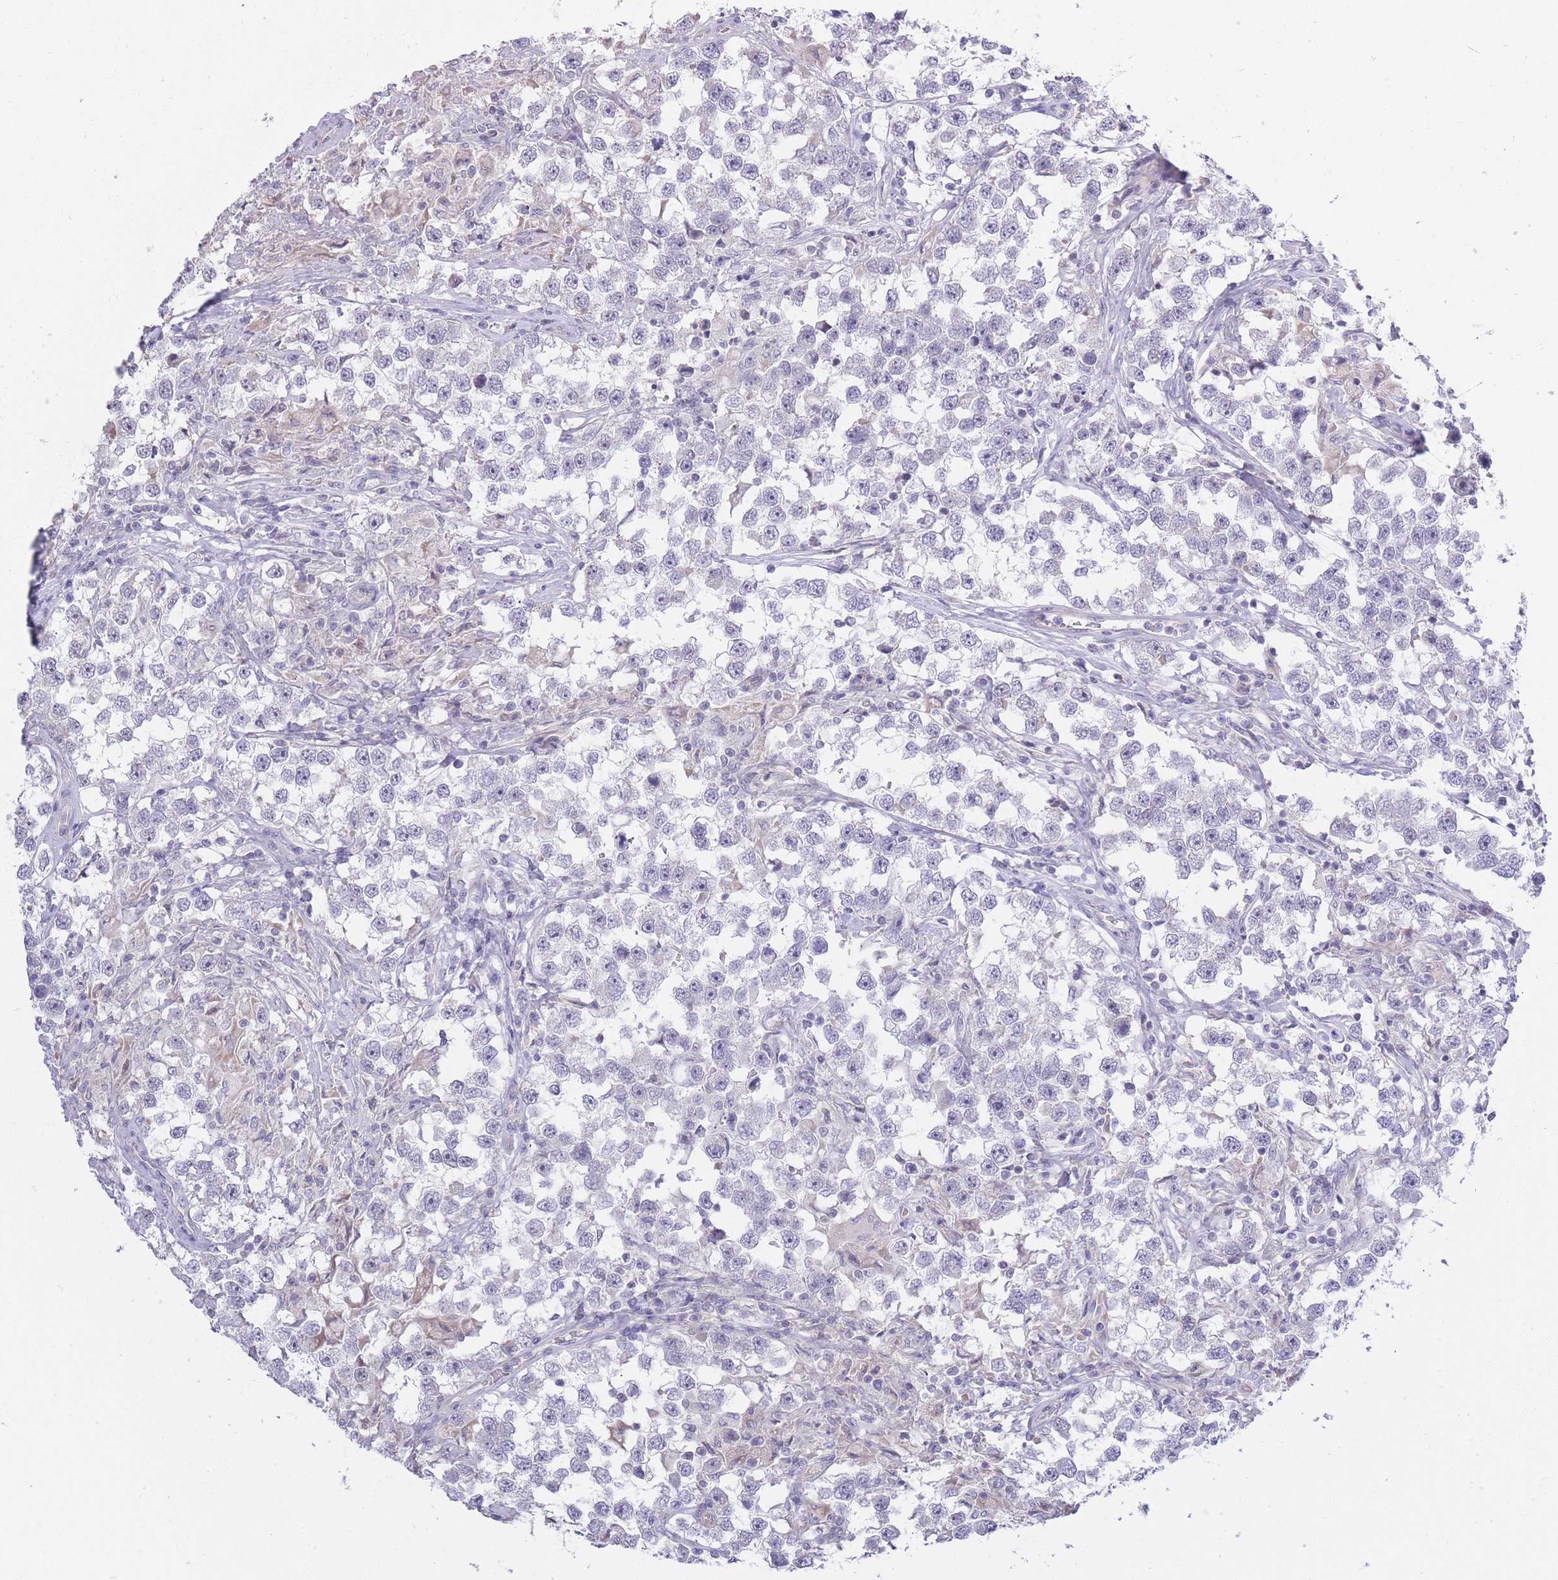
{"staining": {"intensity": "negative", "quantity": "none", "location": "none"}, "tissue": "testis cancer", "cell_type": "Tumor cells", "image_type": "cancer", "snomed": [{"axis": "morphology", "description": "Seminoma, NOS"}, {"axis": "topography", "description": "Testis"}], "caption": "Tumor cells show no significant protein positivity in testis cancer (seminoma). The staining was performed using DAB to visualize the protein expression in brown, while the nuclei were stained in blue with hematoxylin (Magnification: 20x).", "gene": "C19orf25", "patient": {"sex": "male", "age": 46}}